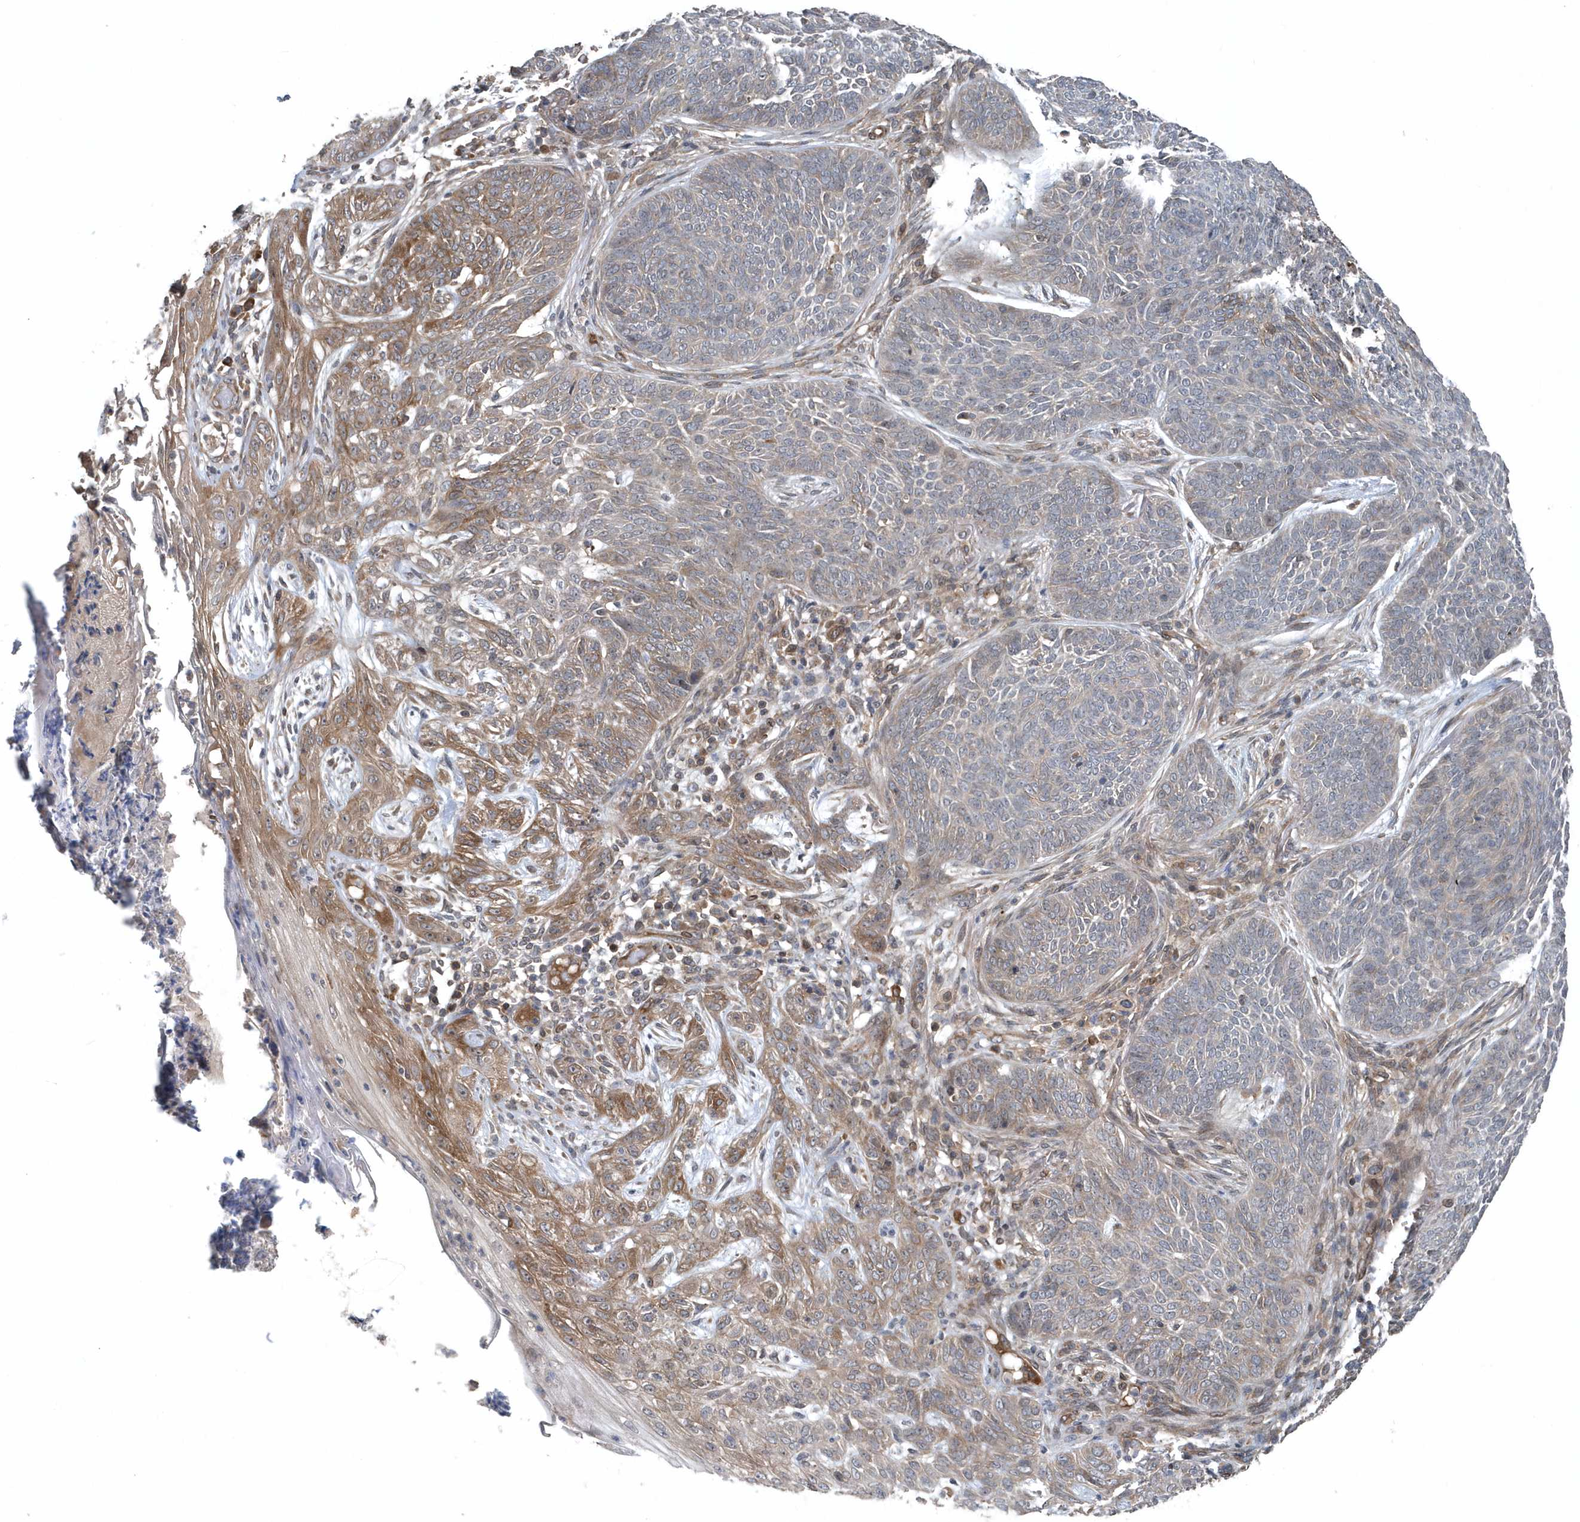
{"staining": {"intensity": "weak", "quantity": "25%-75%", "location": "cytoplasmic/membranous"}, "tissue": "skin cancer", "cell_type": "Tumor cells", "image_type": "cancer", "snomed": [{"axis": "morphology", "description": "Basal cell carcinoma"}, {"axis": "topography", "description": "Skin"}], "caption": "There is low levels of weak cytoplasmic/membranous staining in tumor cells of skin cancer, as demonstrated by immunohistochemical staining (brown color).", "gene": "MCC", "patient": {"sex": "male", "age": 85}}